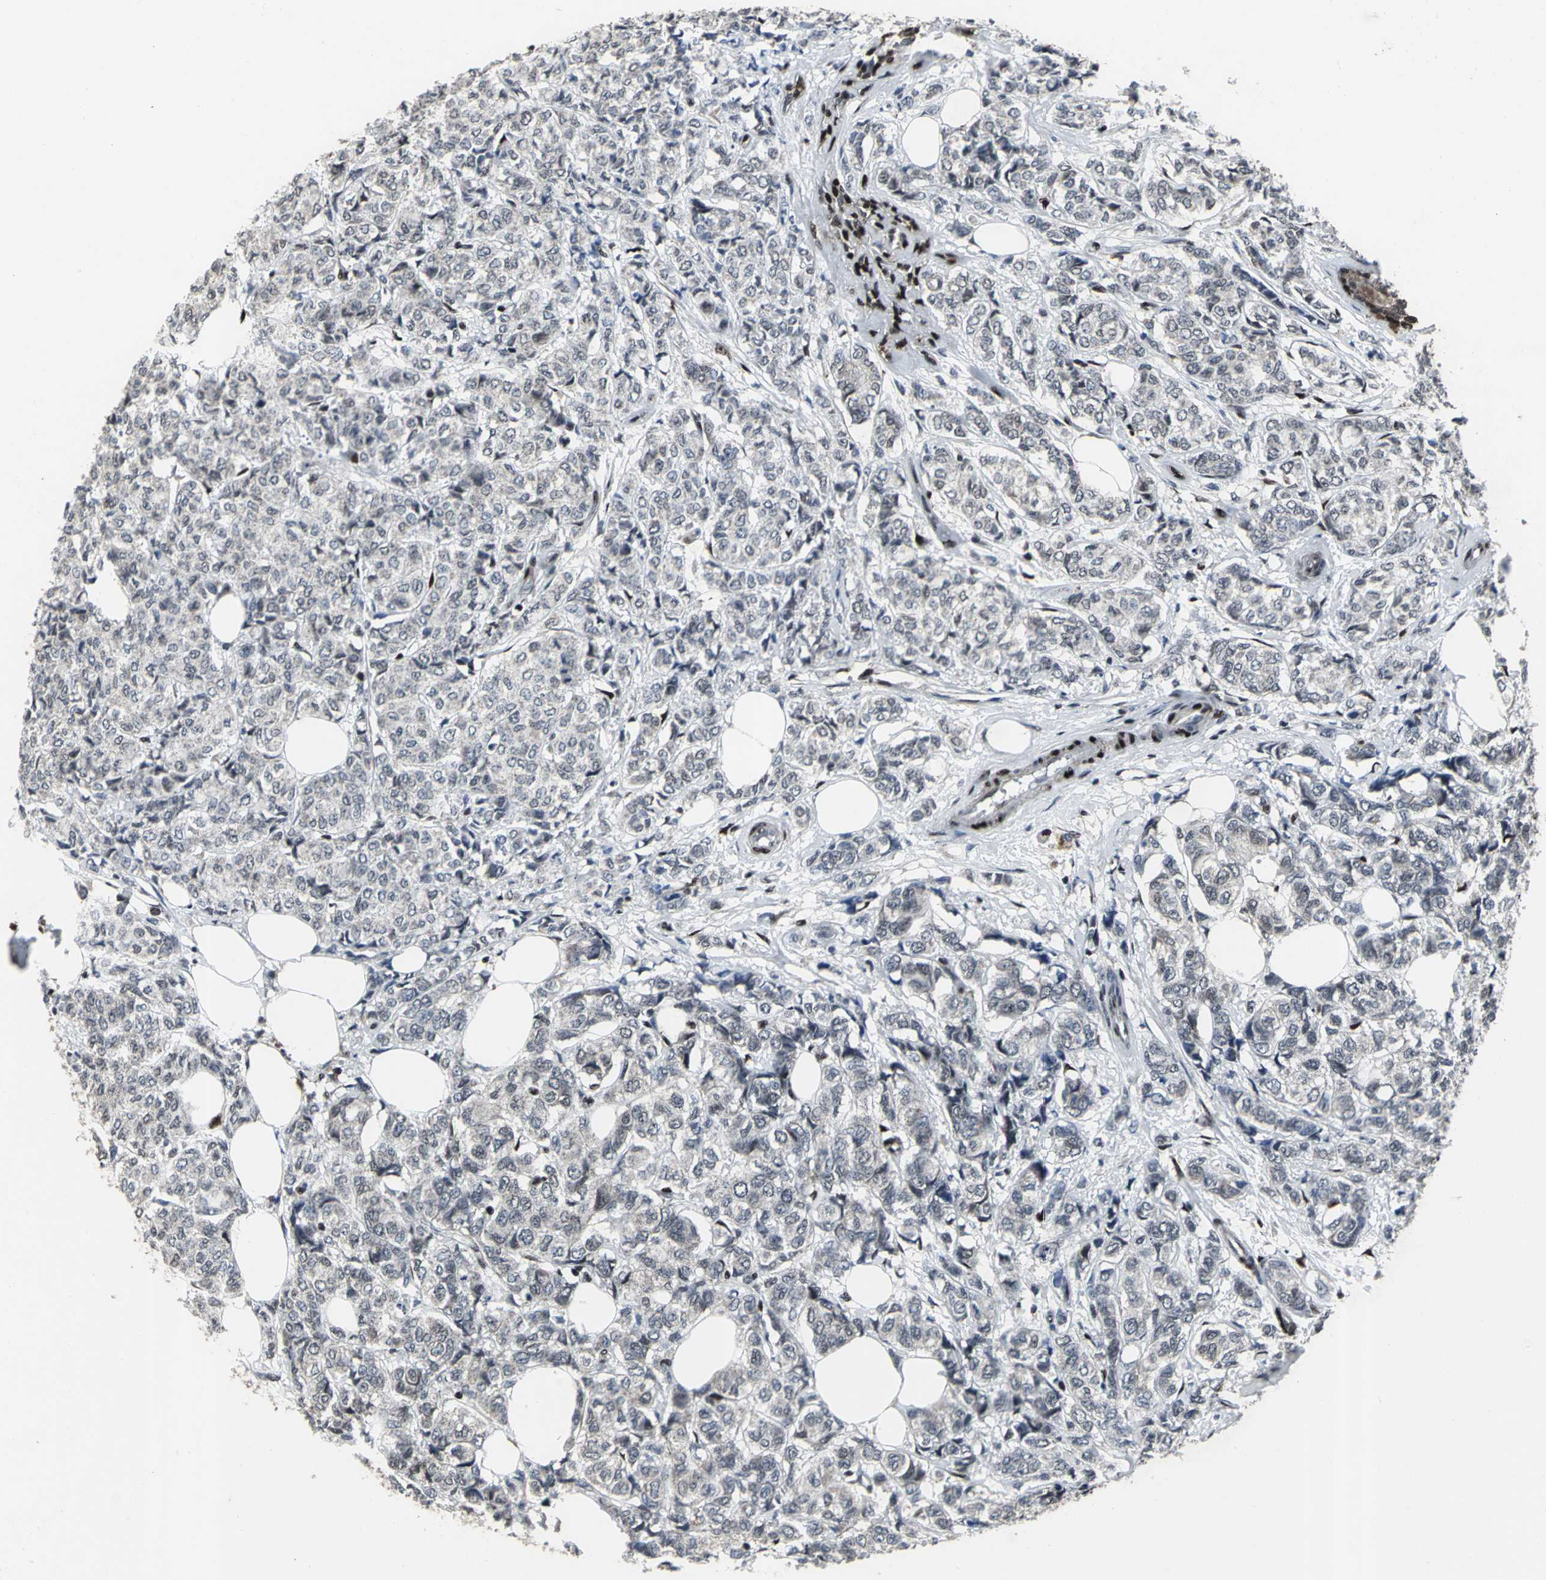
{"staining": {"intensity": "weak", "quantity": "<25%", "location": "nuclear"}, "tissue": "breast cancer", "cell_type": "Tumor cells", "image_type": "cancer", "snomed": [{"axis": "morphology", "description": "Lobular carcinoma"}, {"axis": "topography", "description": "Breast"}], "caption": "IHC of breast cancer (lobular carcinoma) demonstrates no expression in tumor cells.", "gene": "SRF", "patient": {"sex": "female", "age": 60}}